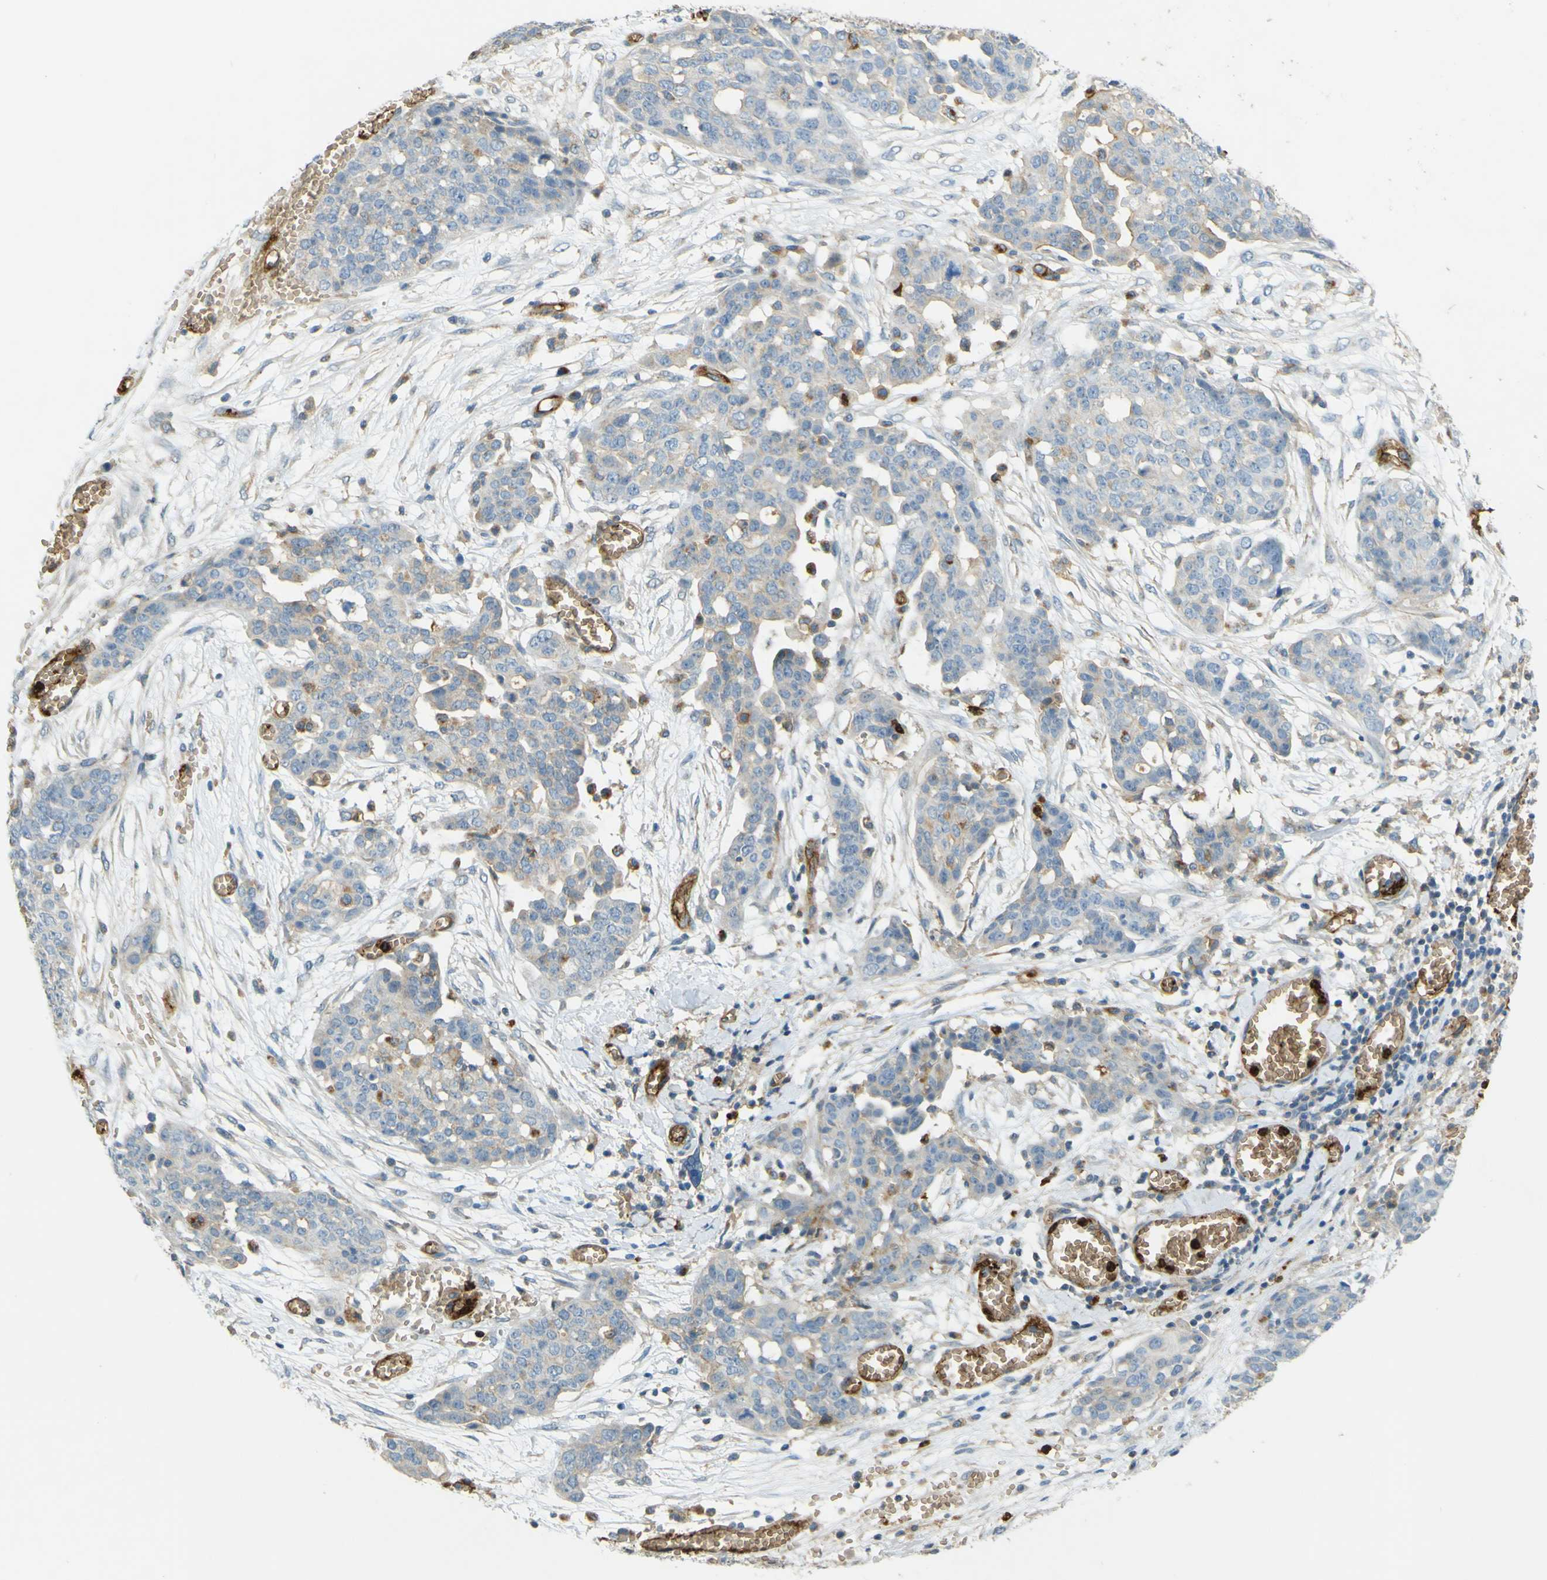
{"staining": {"intensity": "weak", "quantity": "<25%", "location": "cytoplasmic/membranous"}, "tissue": "ovarian cancer", "cell_type": "Tumor cells", "image_type": "cancer", "snomed": [{"axis": "morphology", "description": "Cystadenocarcinoma, serous, NOS"}, {"axis": "topography", "description": "Soft tissue"}, {"axis": "topography", "description": "Ovary"}], "caption": "This photomicrograph is of ovarian serous cystadenocarcinoma stained with immunohistochemistry (IHC) to label a protein in brown with the nuclei are counter-stained blue. There is no expression in tumor cells. (DAB (3,3'-diaminobenzidine) immunohistochemistry visualized using brightfield microscopy, high magnification).", "gene": "PLXDC1", "patient": {"sex": "female", "age": 57}}